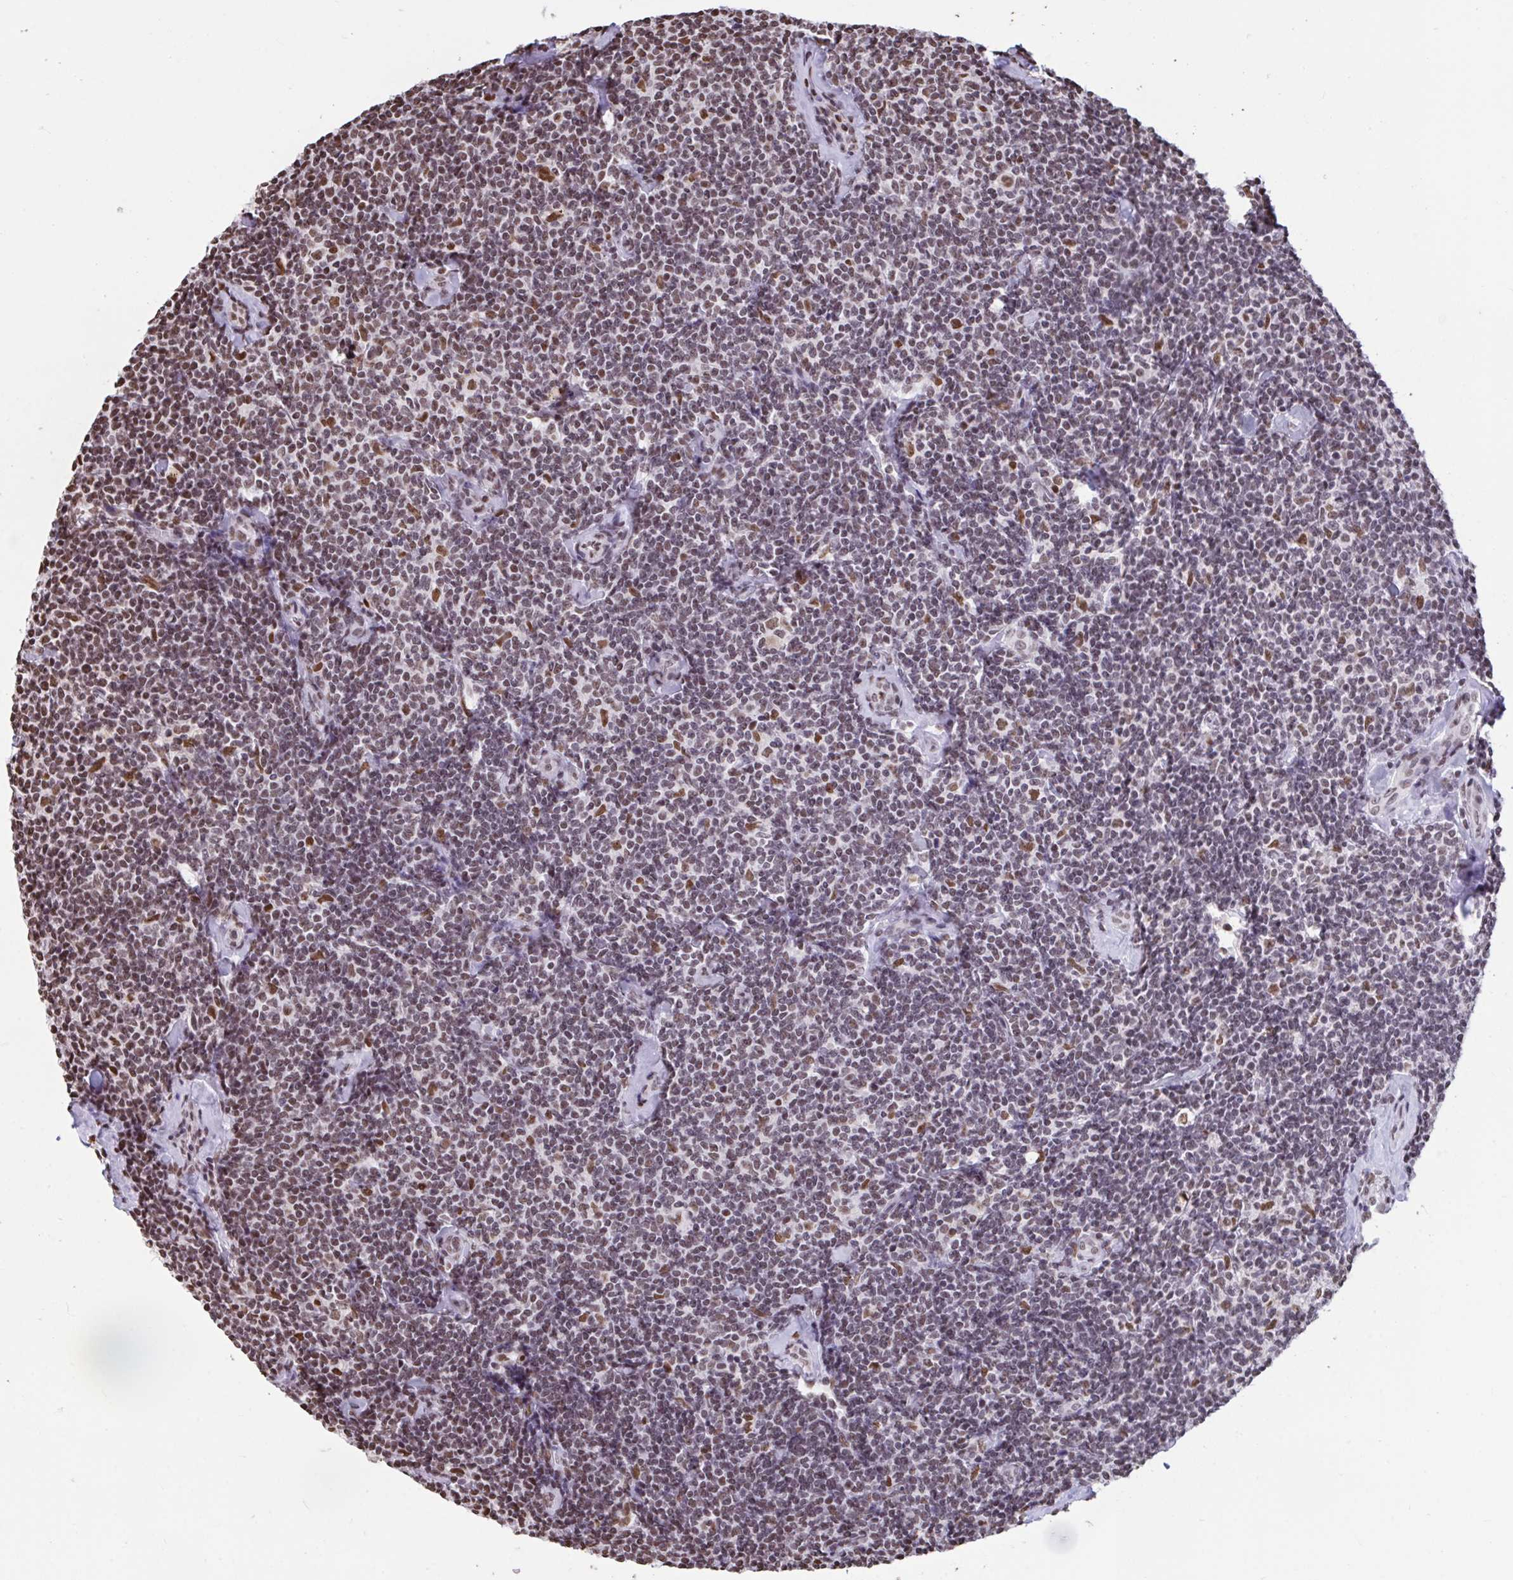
{"staining": {"intensity": "moderate", "quantity": ">75%", "location": "nuclear"}, "tissue": "lymphoma", "cell_type": "Tumor cells", "image_type": "cancer", "snomed": [{"axis": "morphology", "description": "Malignant lymphoma, non-Hodgkin's type, Low grade"}, {"axis": "topography", "description": "Lymph node"}], "caption": "This is a micrograph of immunohistochemistry staining of malignant lymphoma, non-Hodgkin's type (low-grade), which shows moderate positivity in the nuclear of tumor cells.", "gene": "HNRNPDL", "patient": {"sex": "female", "age": 56}}